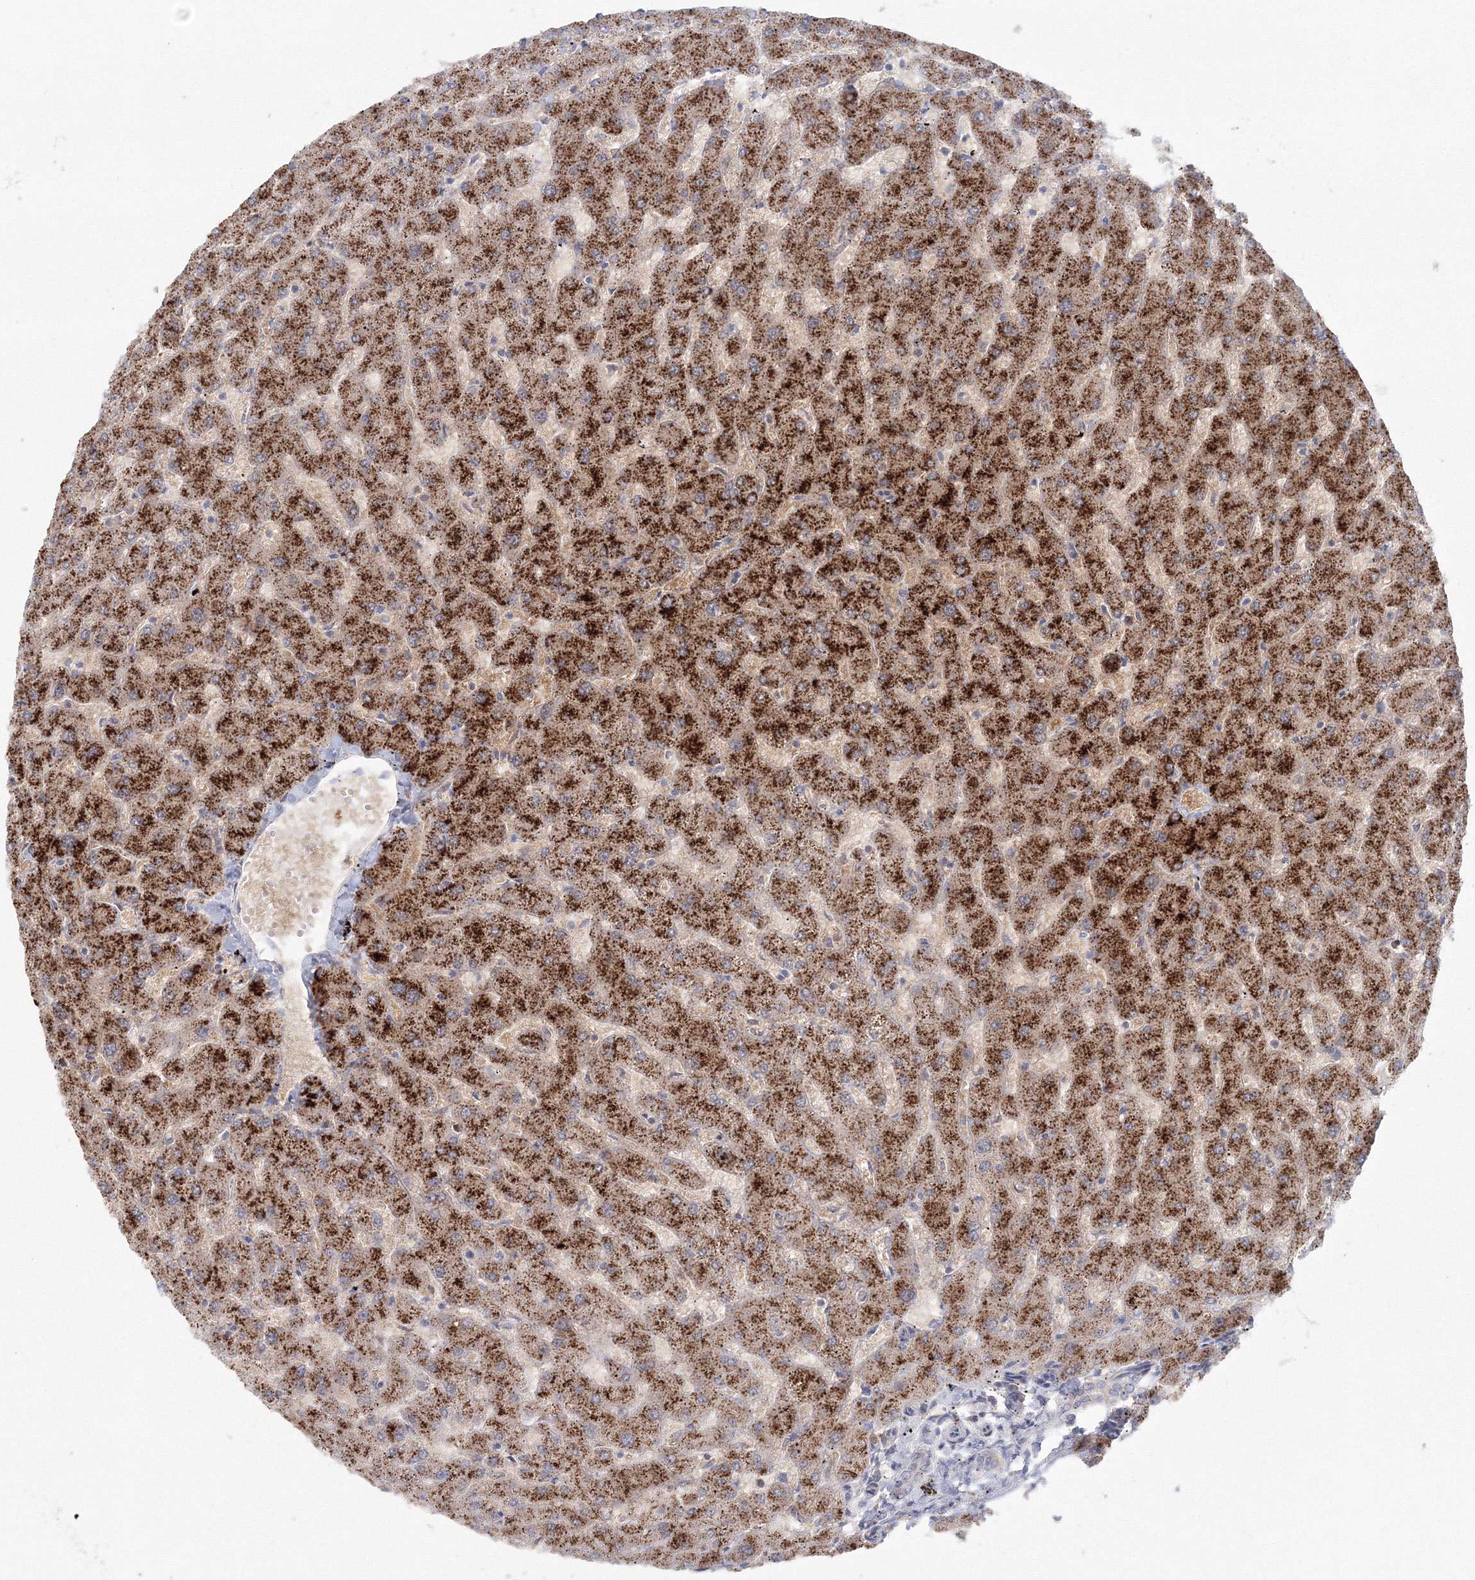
{"staining": {"intensity": "negative", "quantity": "none", "location": "none"}, "tissue": "liver", "cell_type": "Cholangiocytes", "image_type": "normal", "snomed": [{"axis": "morphology", "description": "Normal tissue, NOS"}, {"axis": "topography", "description": "Liver"}], "caption": "This is an immunohistochemistry histopathology image of benign liver. There is no staining in cholangiocytes.", "gene": "TACC2", "patient": {"sex": "female", "age": 63}}